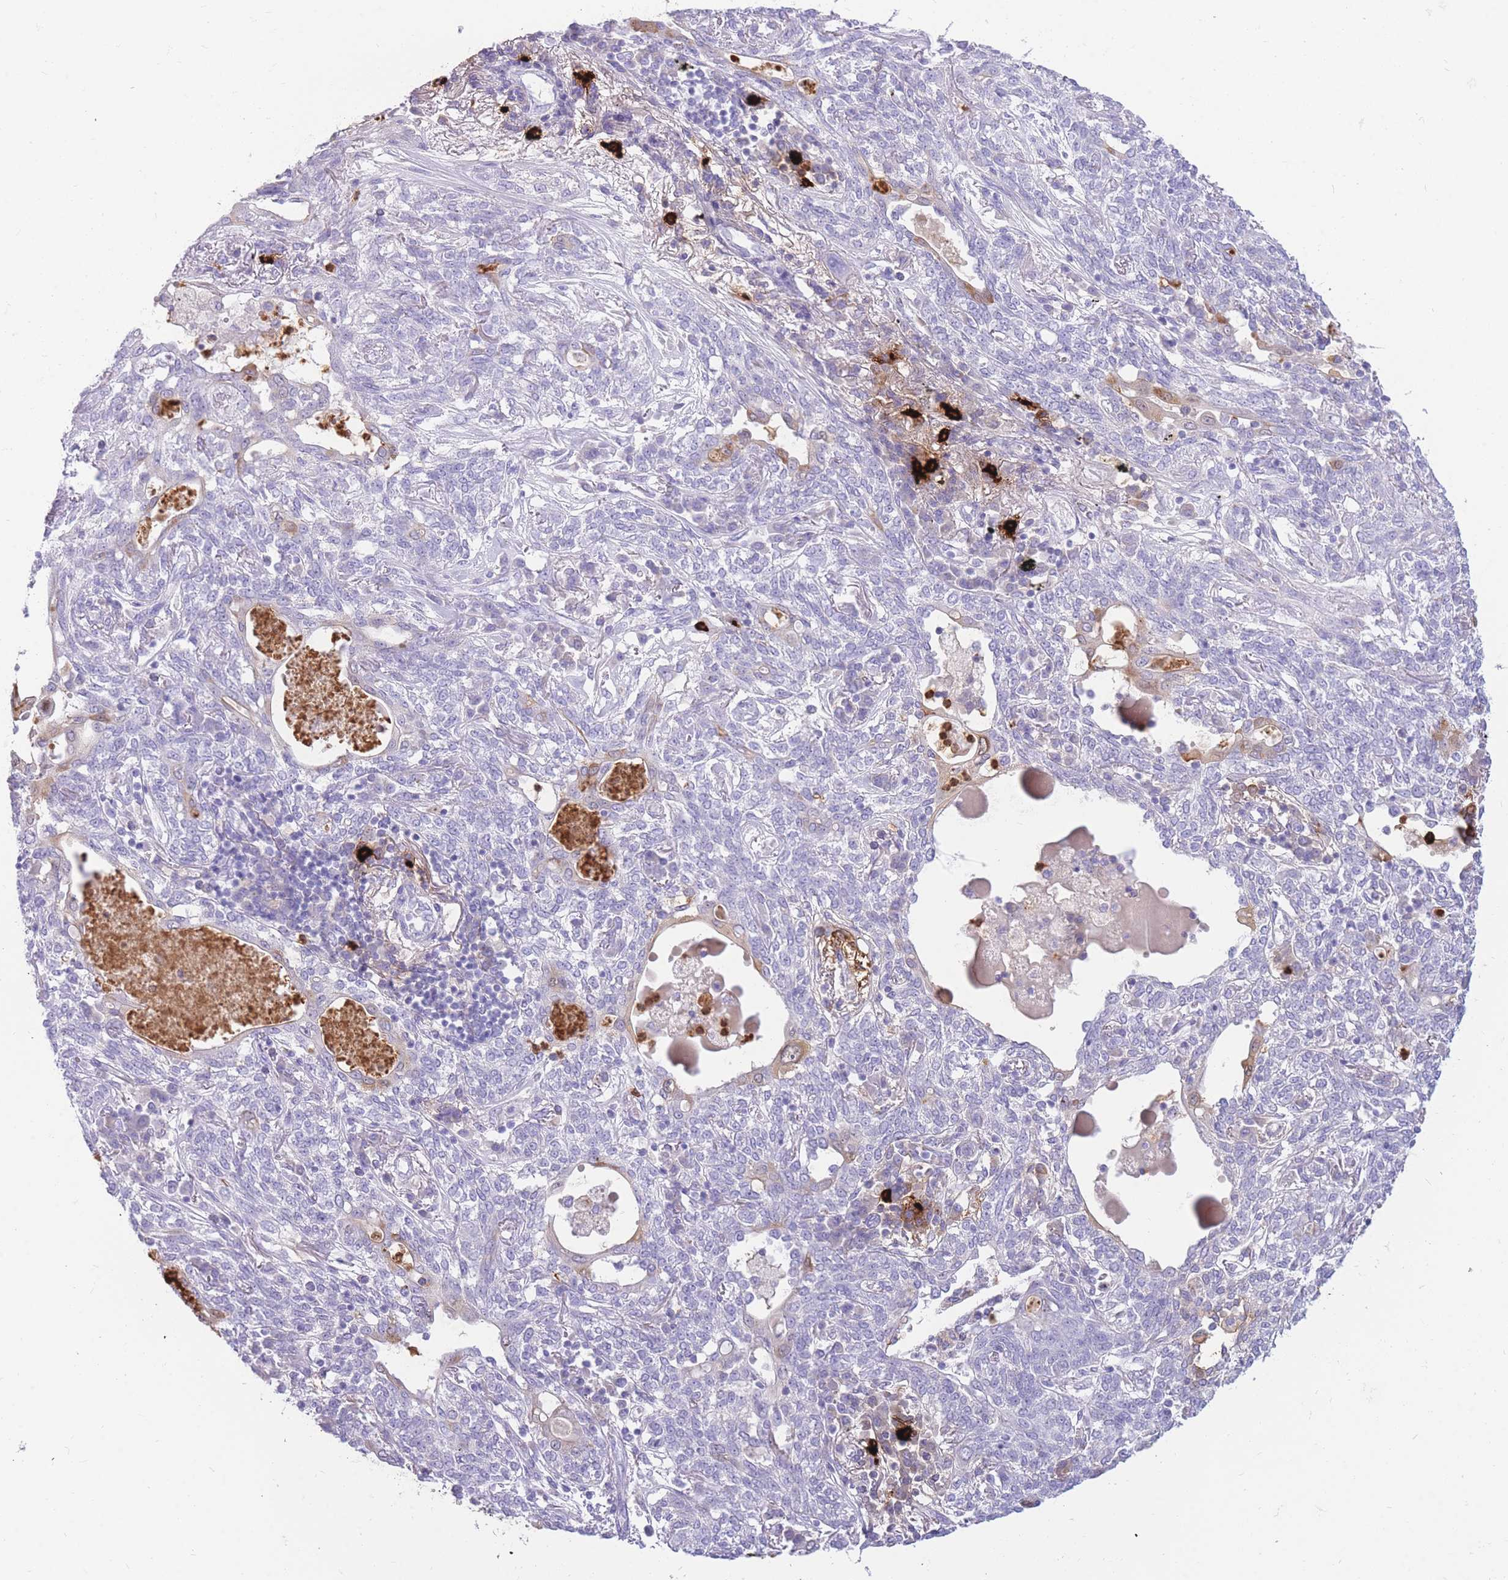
{"staining": {"intensity": "negative", "quantity": "none", "location": "none"}, "tissue": "lung cancer", "cell_type": "Tumor cells", "image_type": "cancer", "snomed": [{"axis": "morphology", "description": "Squamous cell carcinoma, NOS"}, {"axis": "topography", "description": "Lung"}], "caption": "A micrograph of lung squamous cell carcinoma stained for a protein exhibits no brown staining in tumor cells.", "gene": "TPSAB1", "patient": {"sex": "female", "age": 70}}